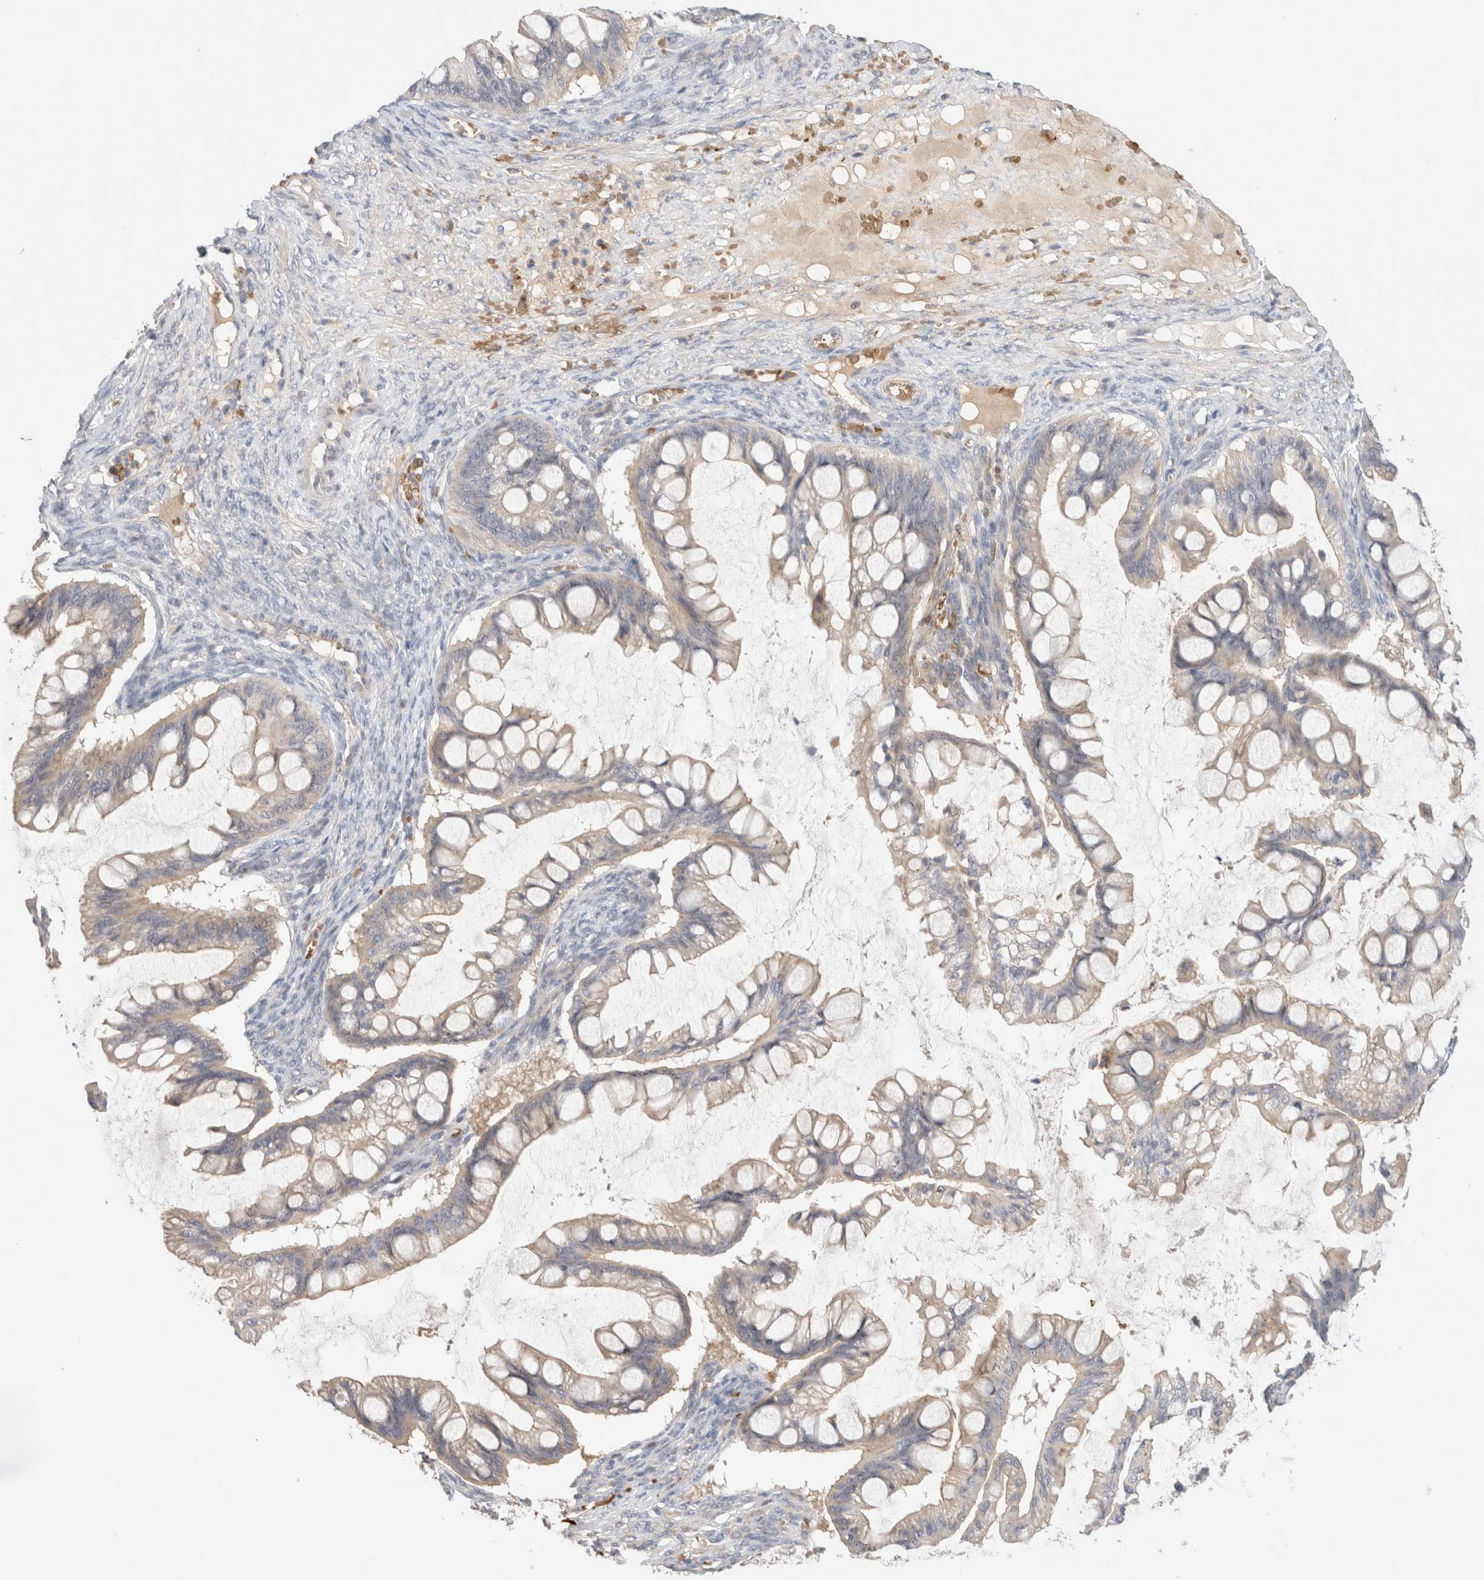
{"staining": {"intensity": "weak", "quantity": "<25%", "location": "cytoplasmic/membranous"}, "tissue": "ovarian cancer", "cell_type": "Tumor cells", "image_type": "cancer", "snomed": [{"axis": "morphology", "description": "Cystadenocarcinoma, mucinous, NOS"}, {"axis": "topography", "description": "Ovary"}], "caption": "There is no significant expression in tumor cells of ovarian cancer (mucinous cystadenocarcinoma).", "gene": "MST1", "patient": {"sex": "female", "age": 73}}